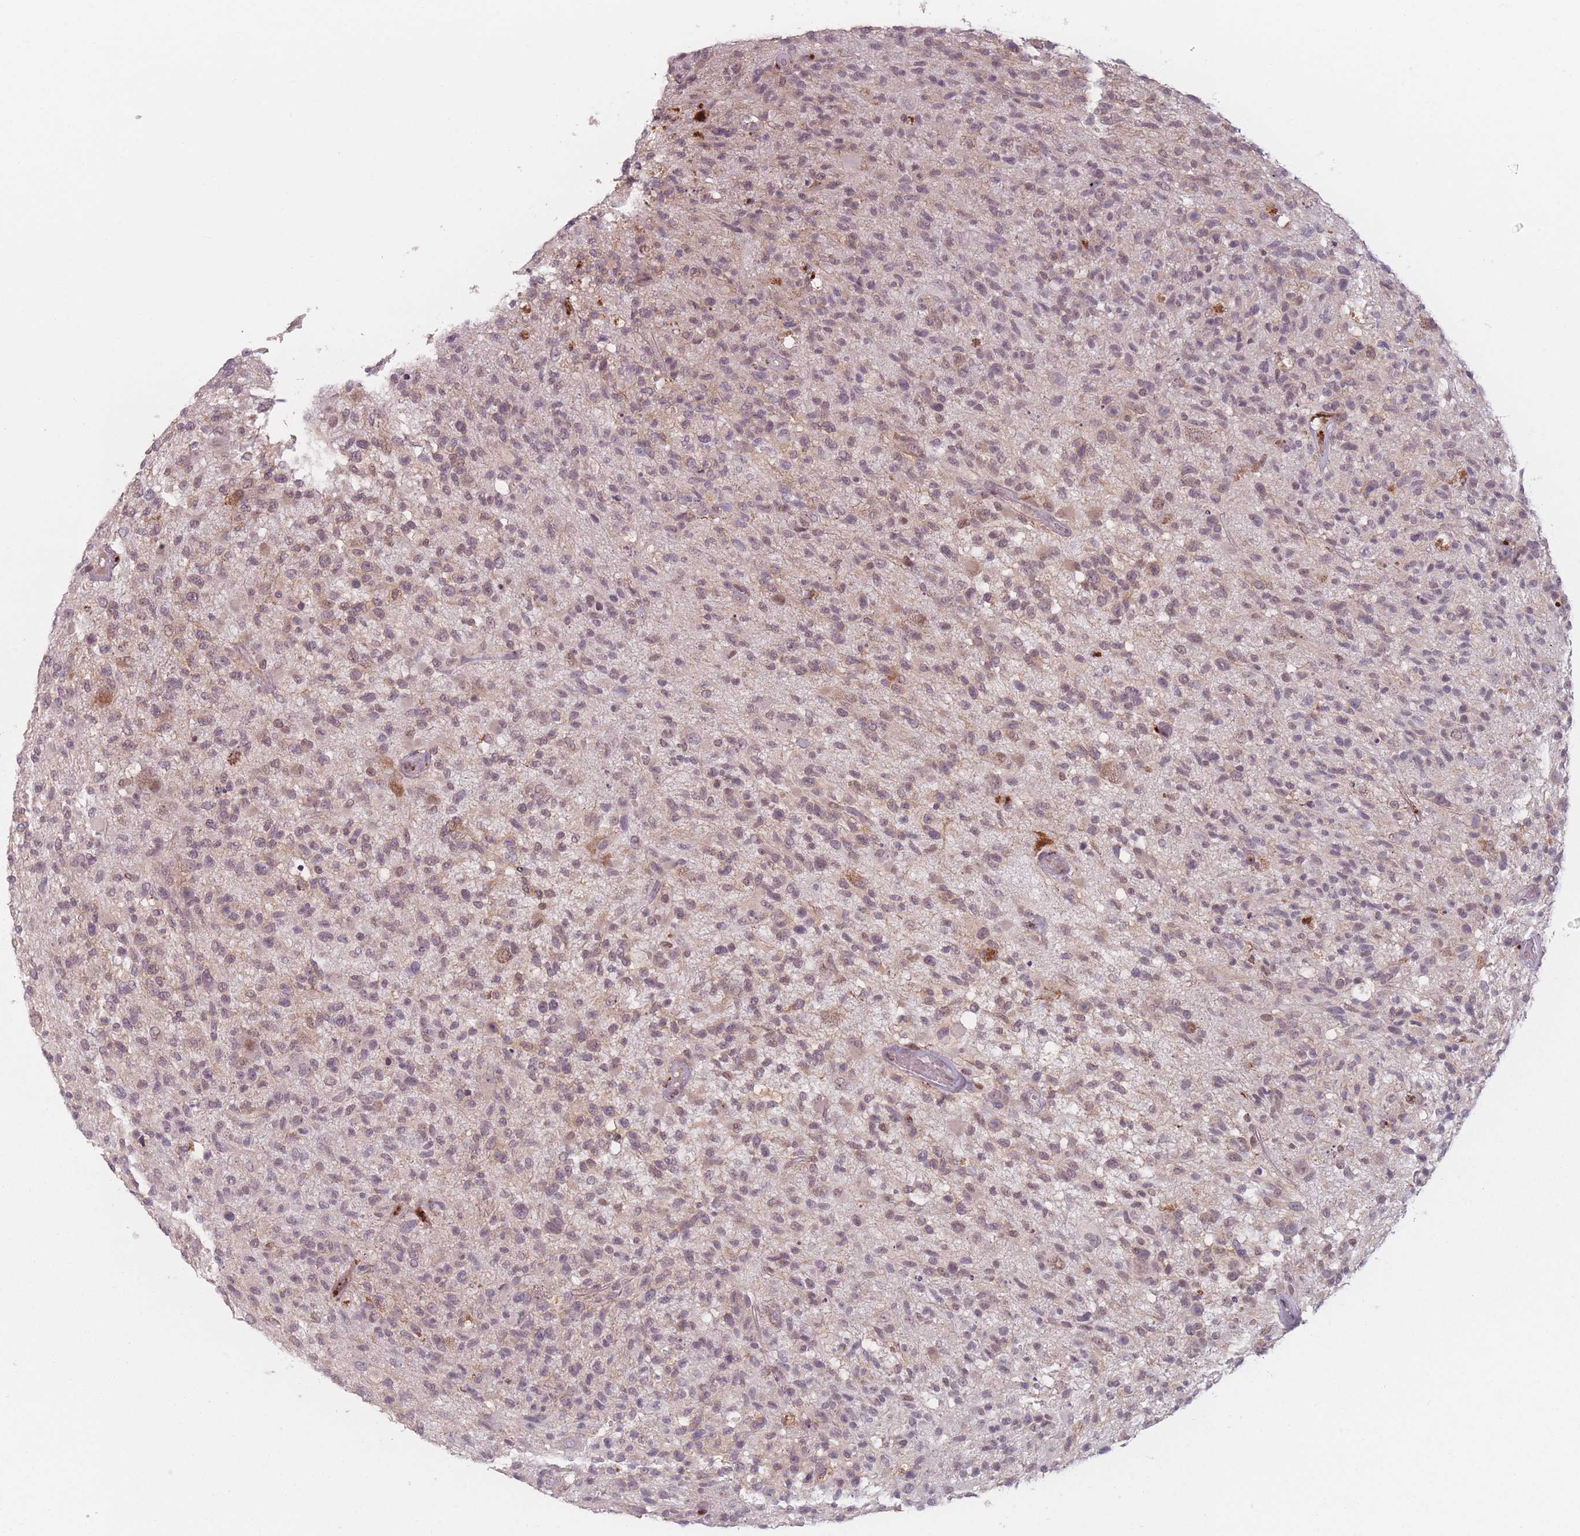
{"staining": {"intensity": "moderate", "quantity": "25%-75%", "location": "cytoplasmic/membranous,nuclear"}, "tissue": "glioma", "cell_type": "Tumor cells", "image_type": "cancer", "snomed": [{"axis": "morphology", "description": "Glioma, malignant, High grade"}, {"axis": "morphology", "description": "Glioblastoma, NOS"}, {"axis": "topography", "description": "Brain"}], "caption": "An image of glioma stained for a protein reveals moderate cytoplasmic/membranous and nuclear brown staining in tumor cells. (Stains: DAB in brown, nuclei in blue, Microscopy: brightfield microscopy at high magnification).", "gene": "OR10C1", "patient": {"sex": "male", "age": 60}}